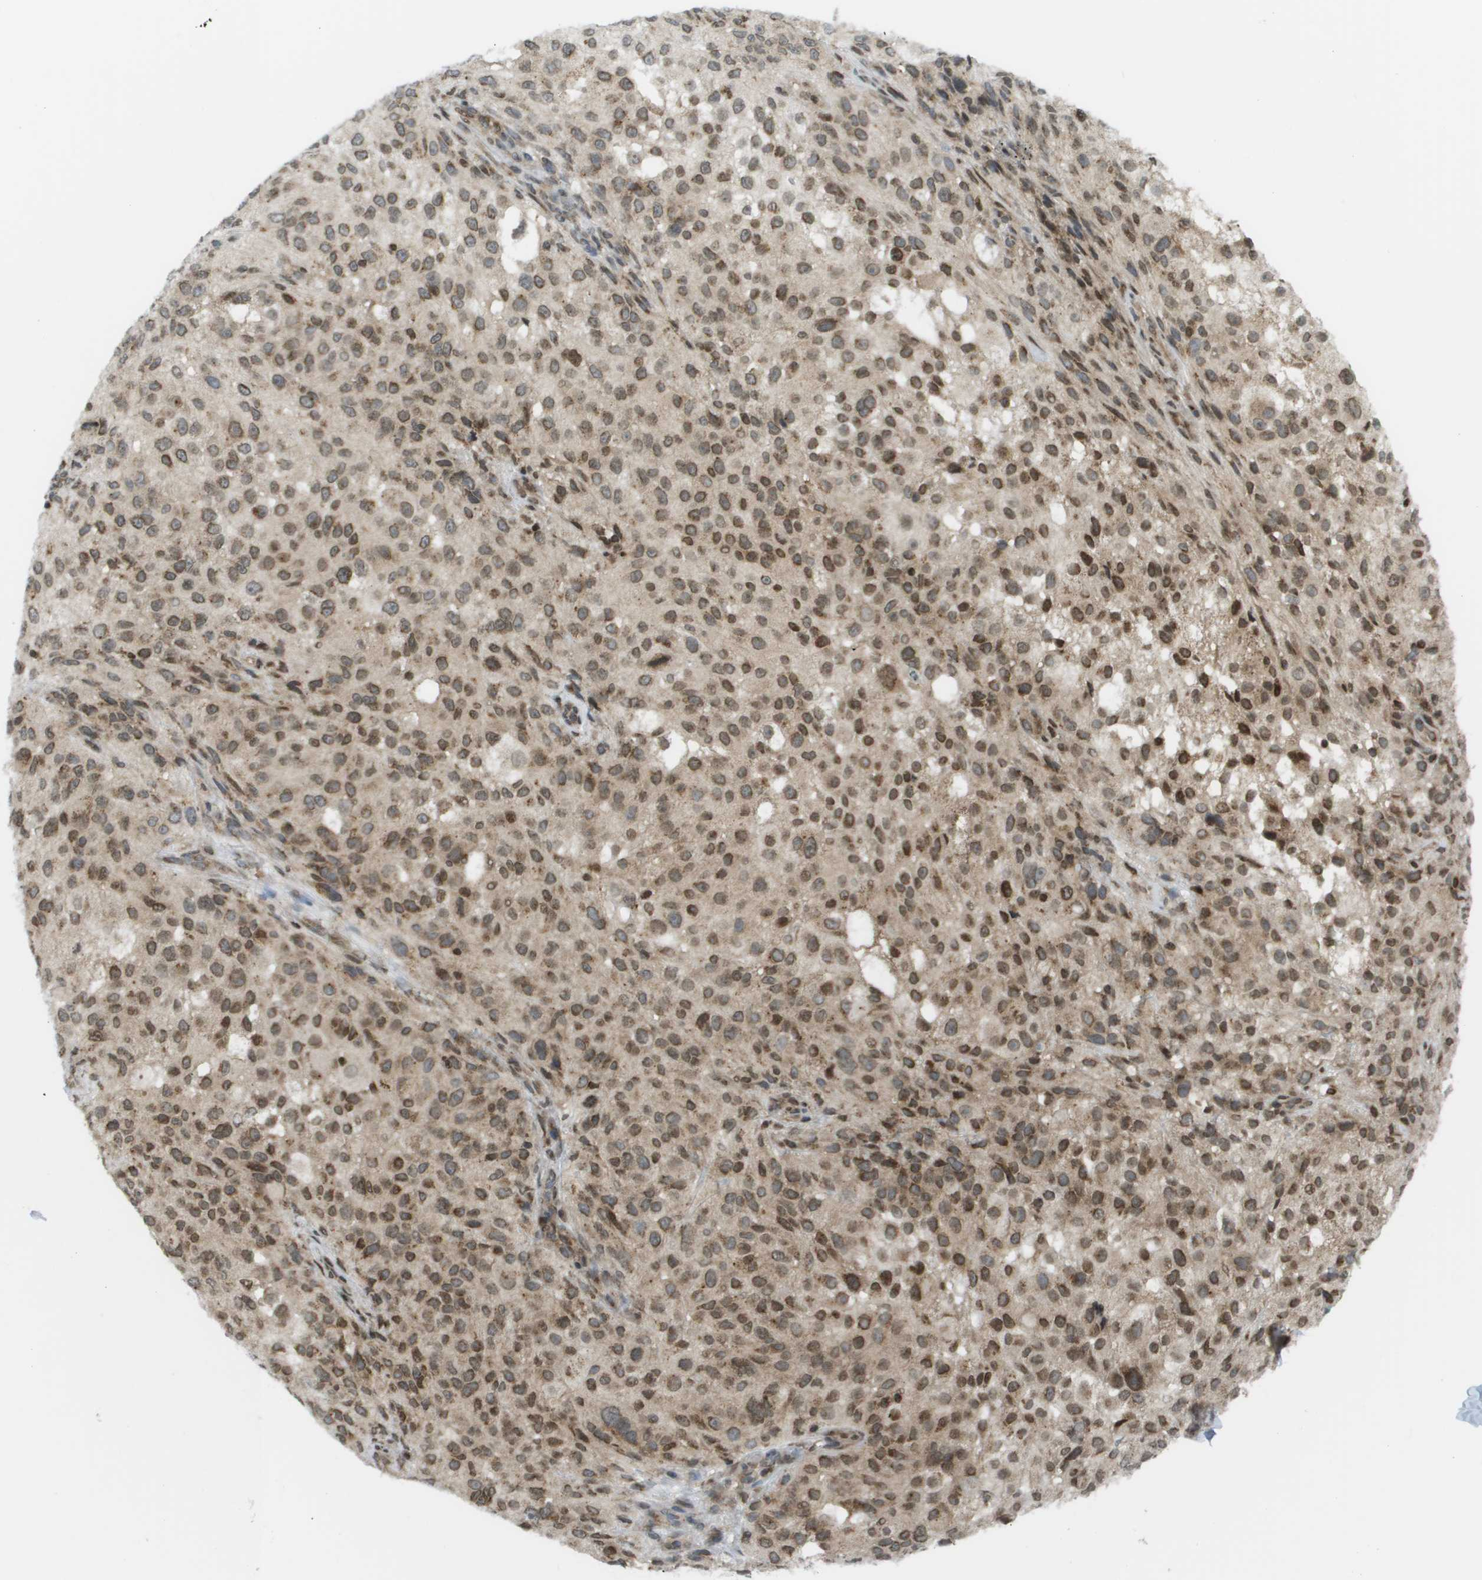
{"staining": {"intensity": "moderate", "quantity": ">75%", "location": "nuclear"}, "tissue": "melanoma", "cell_type": "Tumor cells", "image_type": "cancer", "snomed": [{"axis": "morphology", "description": "Necrosis, NOS"}, {"axis": "morphology", "description": "Malignant melanoma, NOS"}, {"axis": "topography", "description": "Skin"}], "caption": "Immunohistochemical staining of melanoma shows moderate nuclear protein staining in about >75% of tumor cells.", "gene": "EVC", "patient": {"sex": "female", "age": 87}}